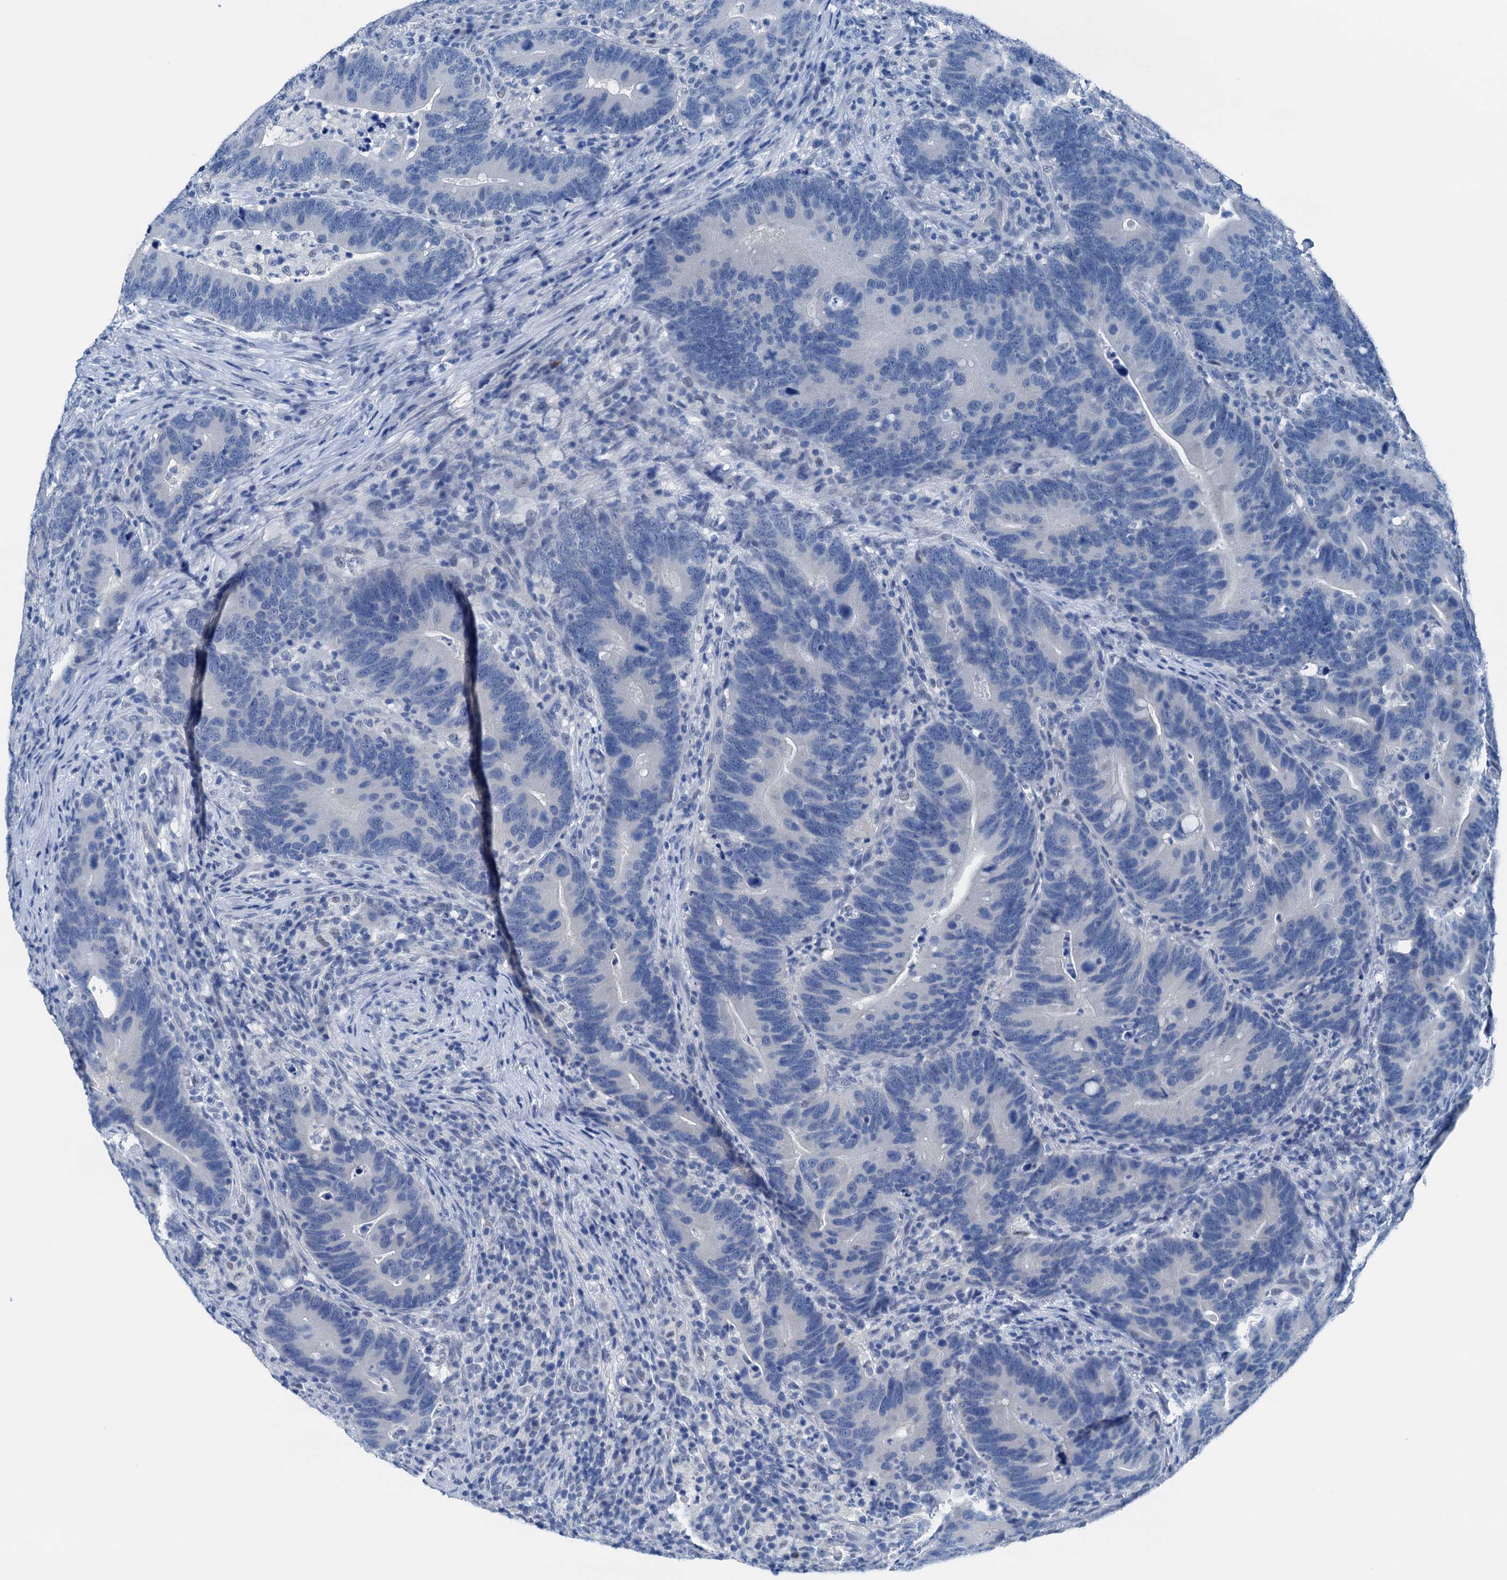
{"staining": {"intensity": "negative", "quantity": "none", "location": "none"}, "tissue": "colorectal cancer", "cell_type": "Tumor cells", "image_type": "cancer", "snomed": [{"axis": "morphology", "description": "Adenocarcinoma, NOS"}, {"axis": "topography", "description": "Colon"}], "caption": "Histopathology image shows no protein positivity in tumor cells of colorectal adenocarcinoma tissue. (Immunohistochemistry (ihc), brightfield microscopy, high magnification).", "gene": "CBLN3", "patient": {"sex": "female", "age": 66}}